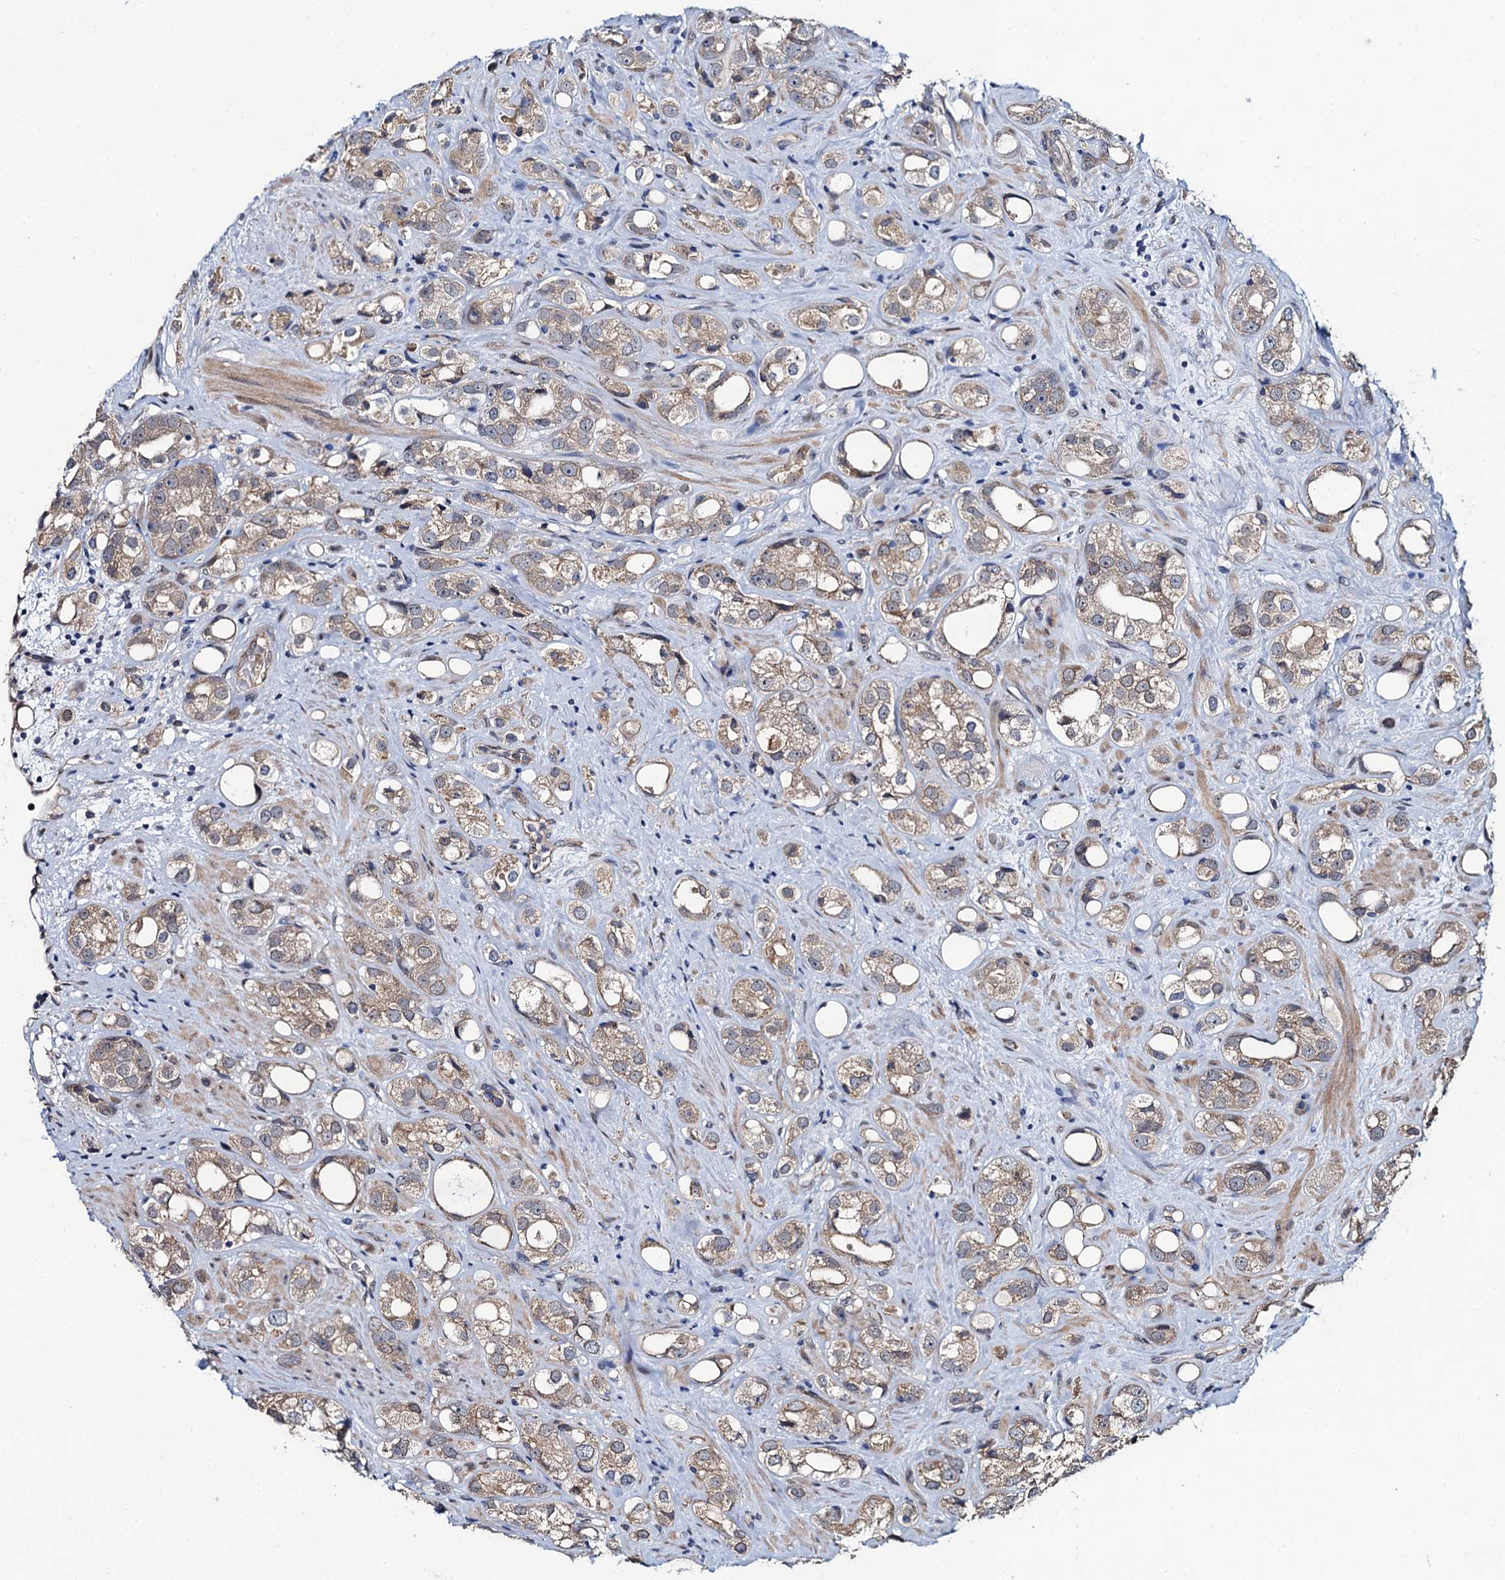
{"staining": {"intensity": "weak", "quantity": ">75%", "location": "cytoplasmic/membranous"}, "tissue": "prostate cancer", "cell_type": "Tumor cells", "image_type": "cancer", "snomed": [{"axis": "morphology", "description": "Adenocarcinoma, NOS"}, {"axis": "topography", "description": "Prostate"}], "caption": "Prostate cancer stained for a protein (brown) exhibits weak cytoplasmic/membranous positive positivity in about >75% of tumor cells.", "gene": "EVX2", "patient": {"sex": "male", "age": 79}}